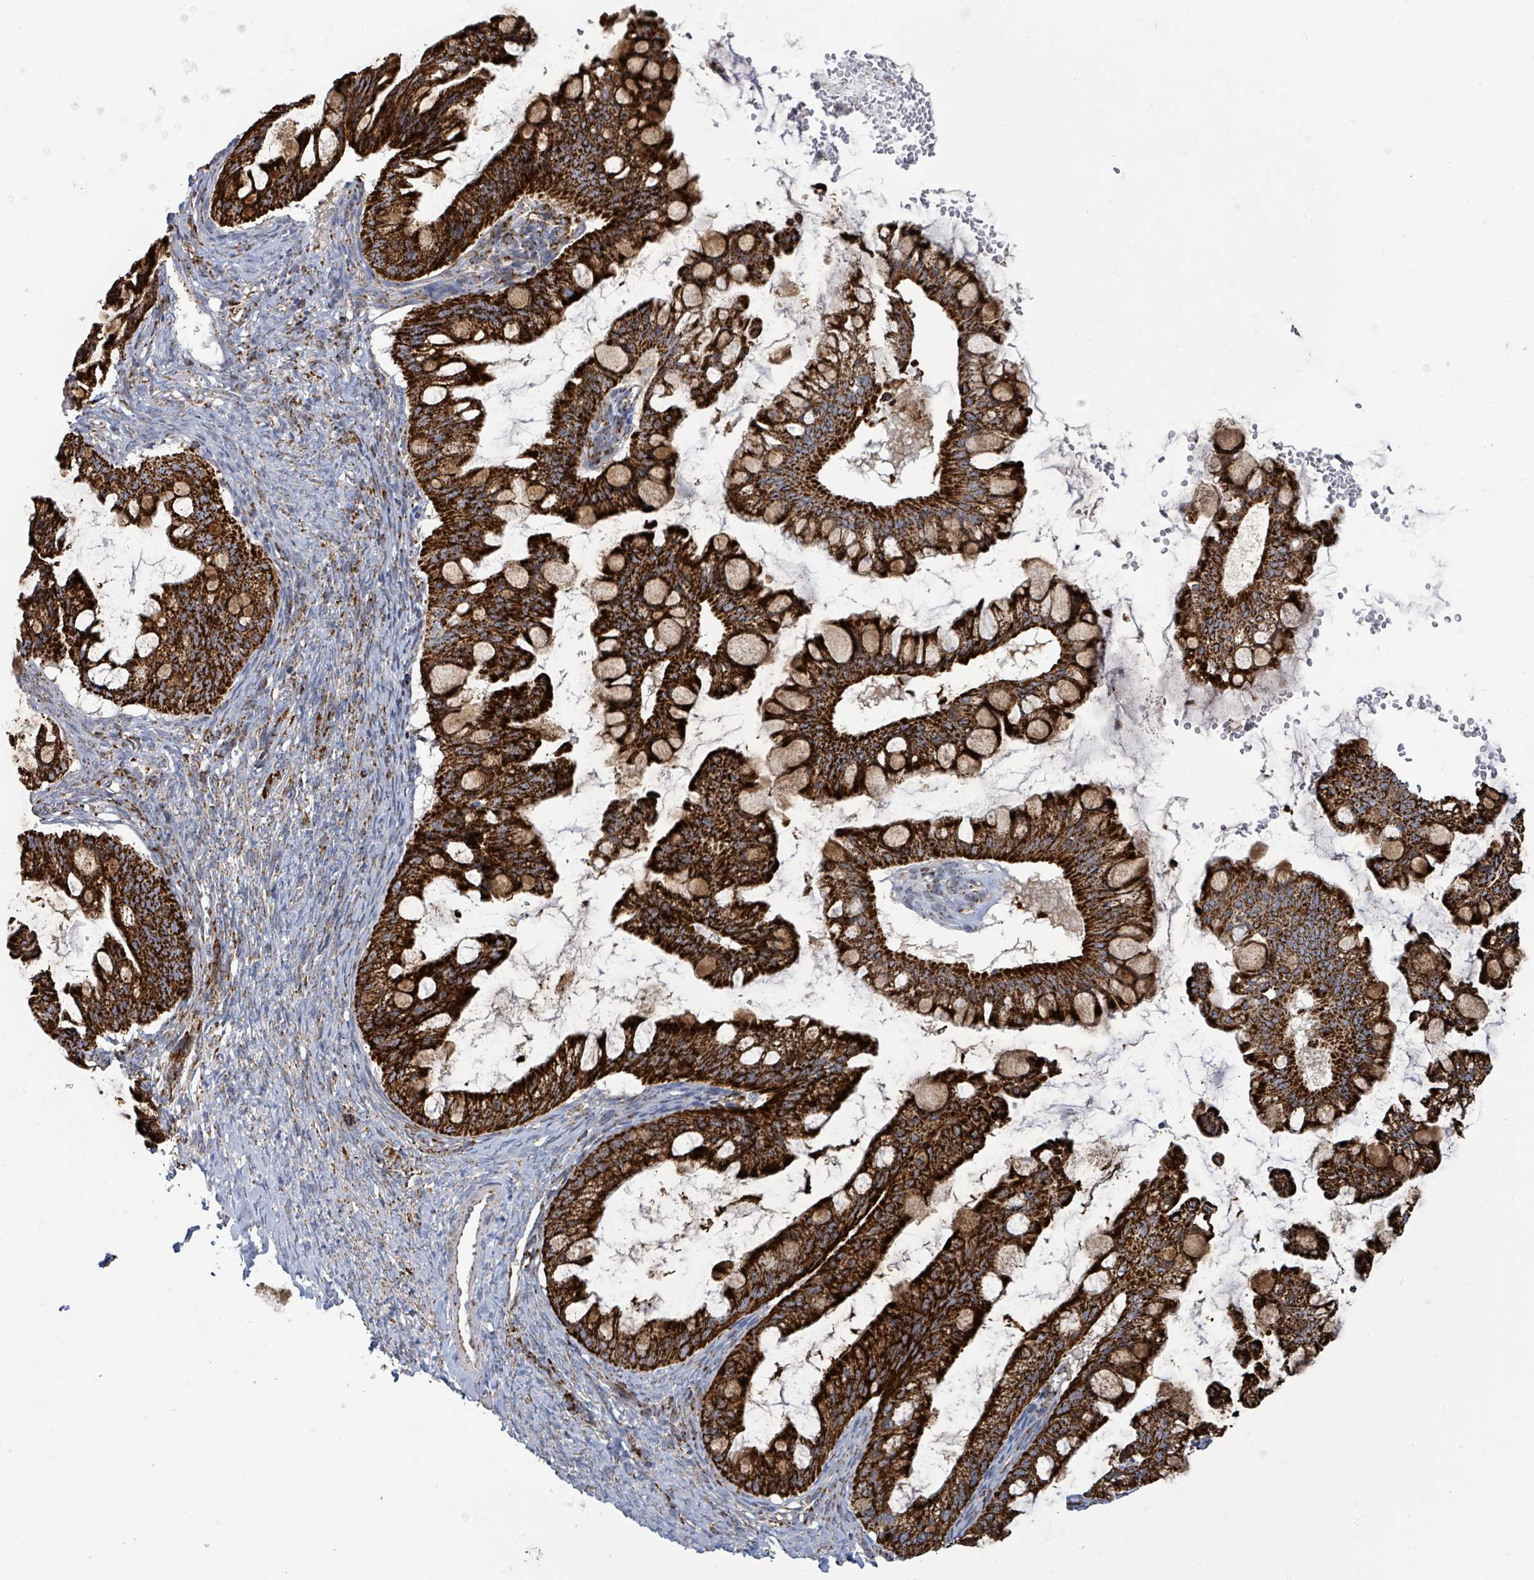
{"staining": {"intensity": "strong", "quantity": ">75%", "location": "cytoplasmic/membranous"}, "tissue": "ovarian cancer", "cell_type": "Tumor cells", "image_type": "cancer", "snomed": [{"axis": "morphology", "description": "Cystadenocarcinoma, mucinous, NOS"}, {"axis": "topography", "description": "Ovary"}], "caption": "A high amount of strong cytoplasmic/membranous expression is seen in approximately >75% of tumor cells in ovarian cancer (mucinous cystadenocarcinoma) tissue.", "gene": "SUCLG2", "patient": {"sex": "female", "age": 73}}